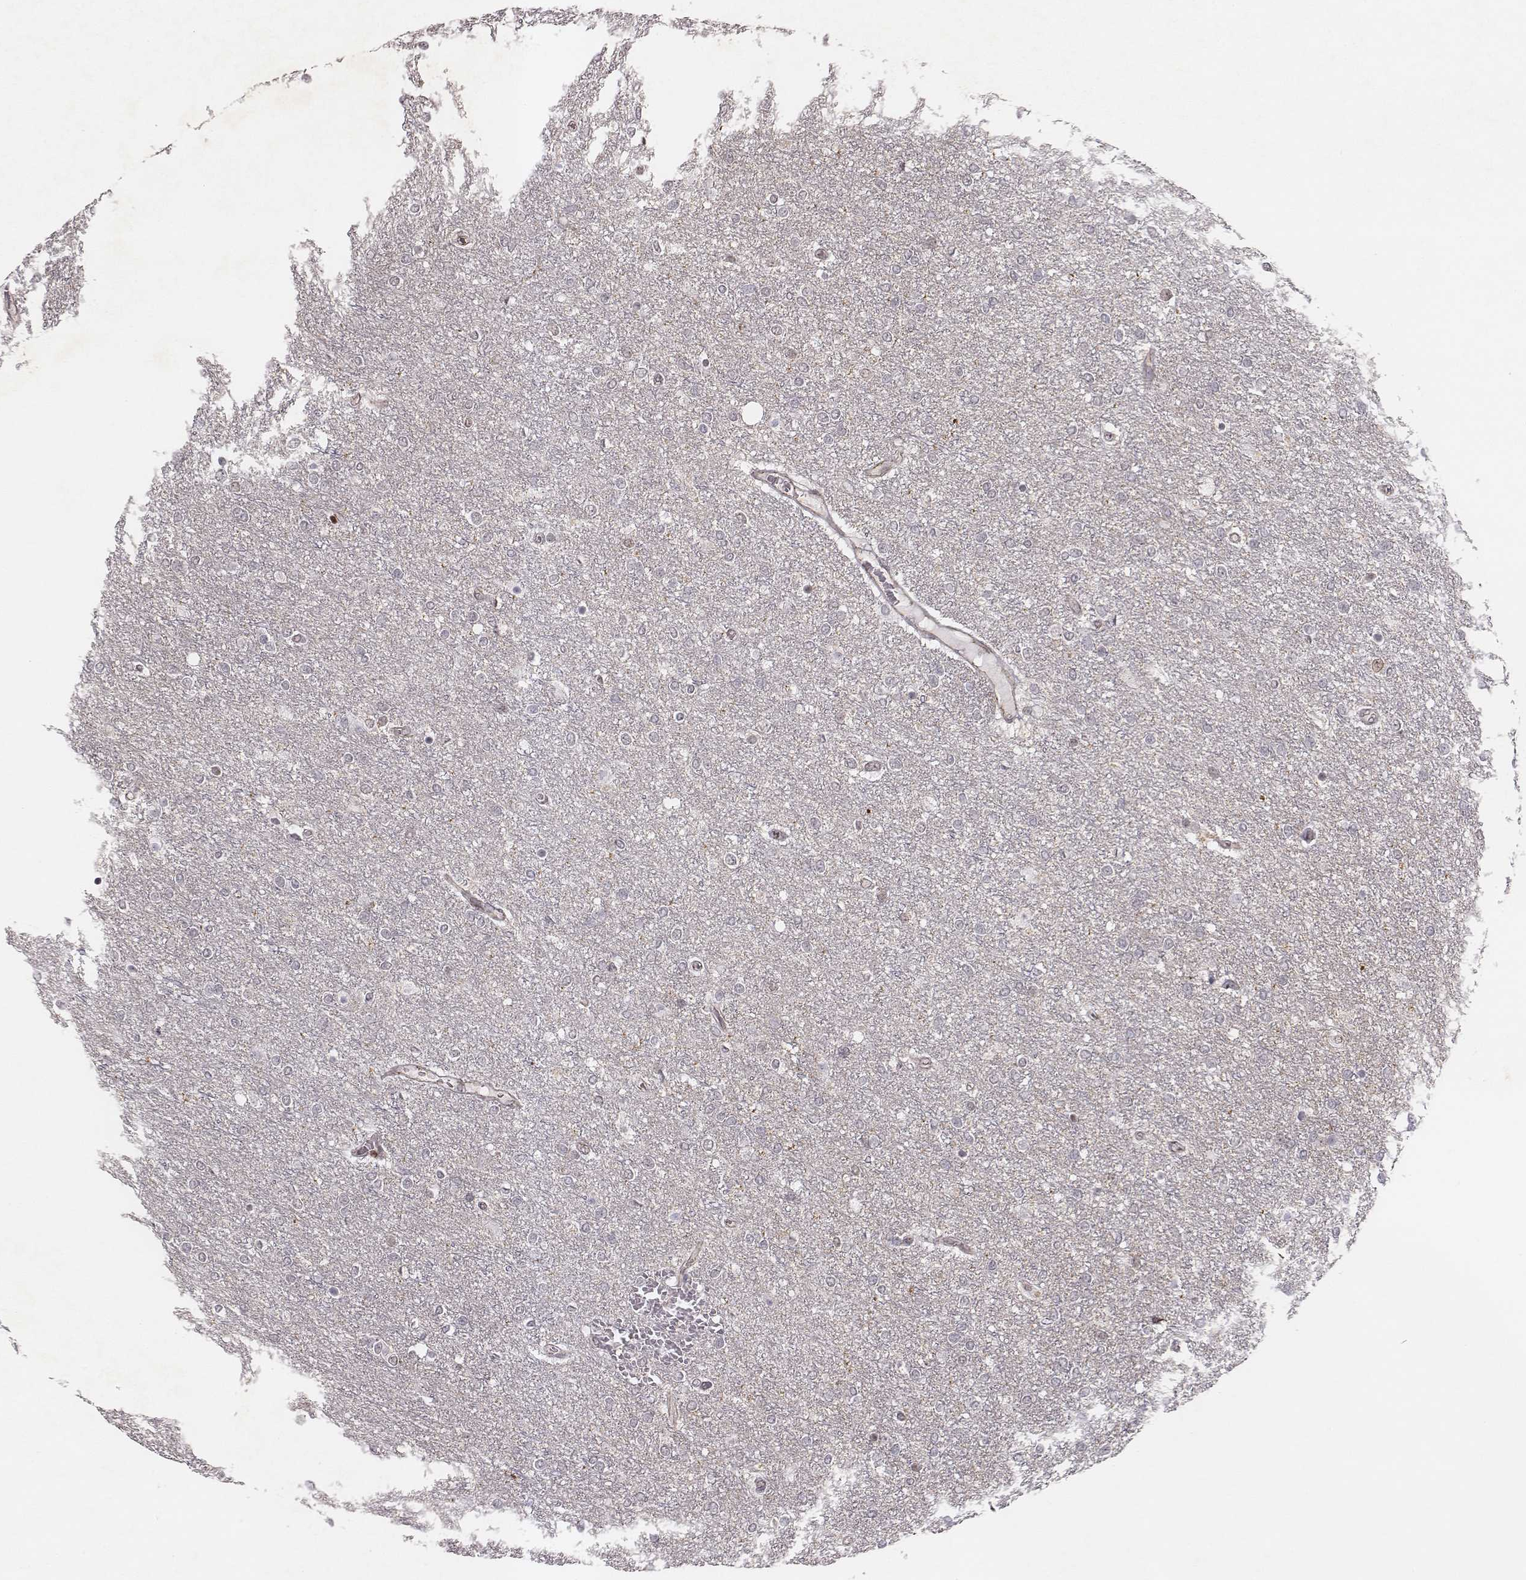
{"staining": {"intensity": "negative", "quantity": "none", "location": "none"}, "tissue": "glioma", "cell_type": "Tumor cells", "image_type": "cancer", "snomed": [{"axis": "morphology", "description": "Glioma, malignant, High grade"}, {"axis": "topography", "description": "Brain"}], "caption": "Tumor cells are negative for protein expression in human glioma. (Stains: DAB immunohistochemistry with hematoxylin counter stain, Microscopy: brightfield microscopy at high magnification).", "gene": "WDR59", "patient": {"sex": "female", "age": 61}}